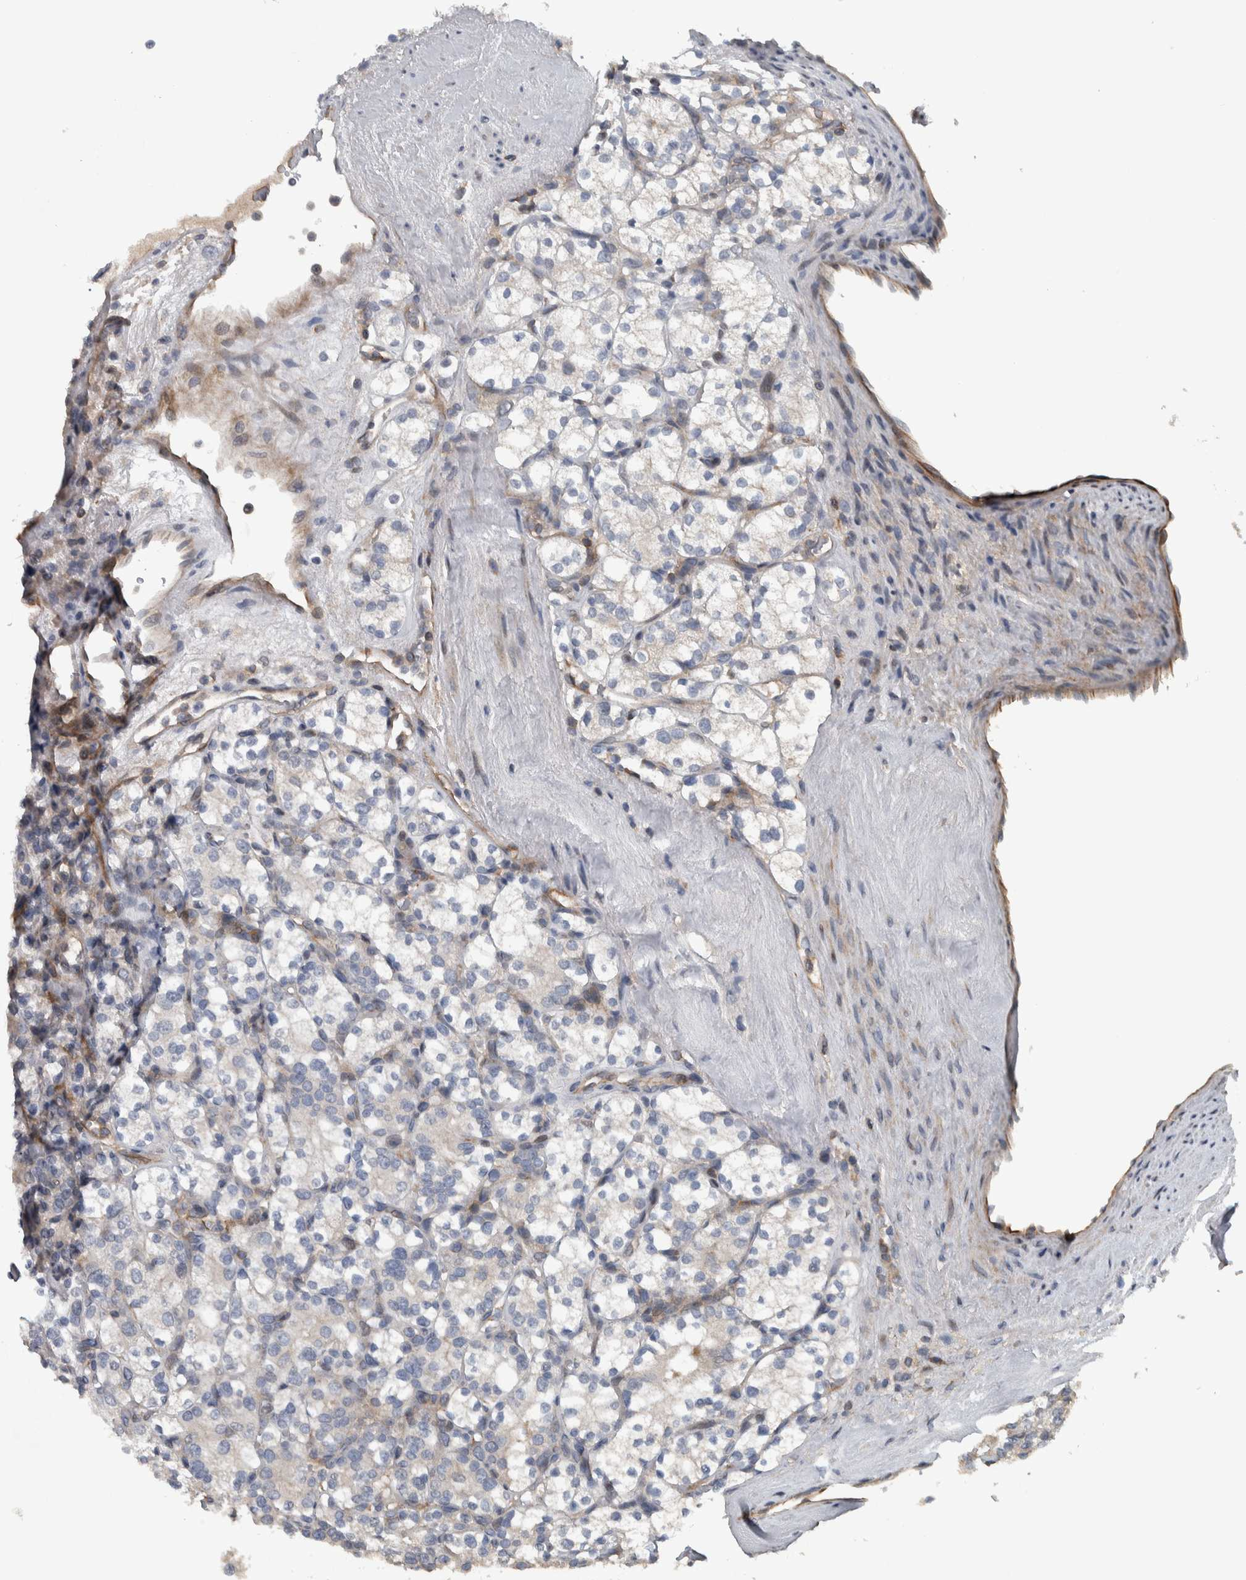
{"staining": {"intensity": "negative", "quantity": "none", "location": "none"}, "tissue": "renal cancer", "cell_type": "Tumor cells", "image_type": "cancer", "snomed": [{"axis": "morphology", "description": "Adenocarcinoma, NOS"}, {"axis": "topography", "description": "Kidney"}], "caption": "This micrograph is of renal cancer (adenocarcinoma) stained with immunohistochemistry to label a protein in brown with the nuclei are counter-stained blue. There is no staining in tumor cells. (DAB (3,3'-diaminobenzidine) IHC, high magnification).", "gene": "BAIAP2L1", "patient": {"sex": "male", "age": 77}}